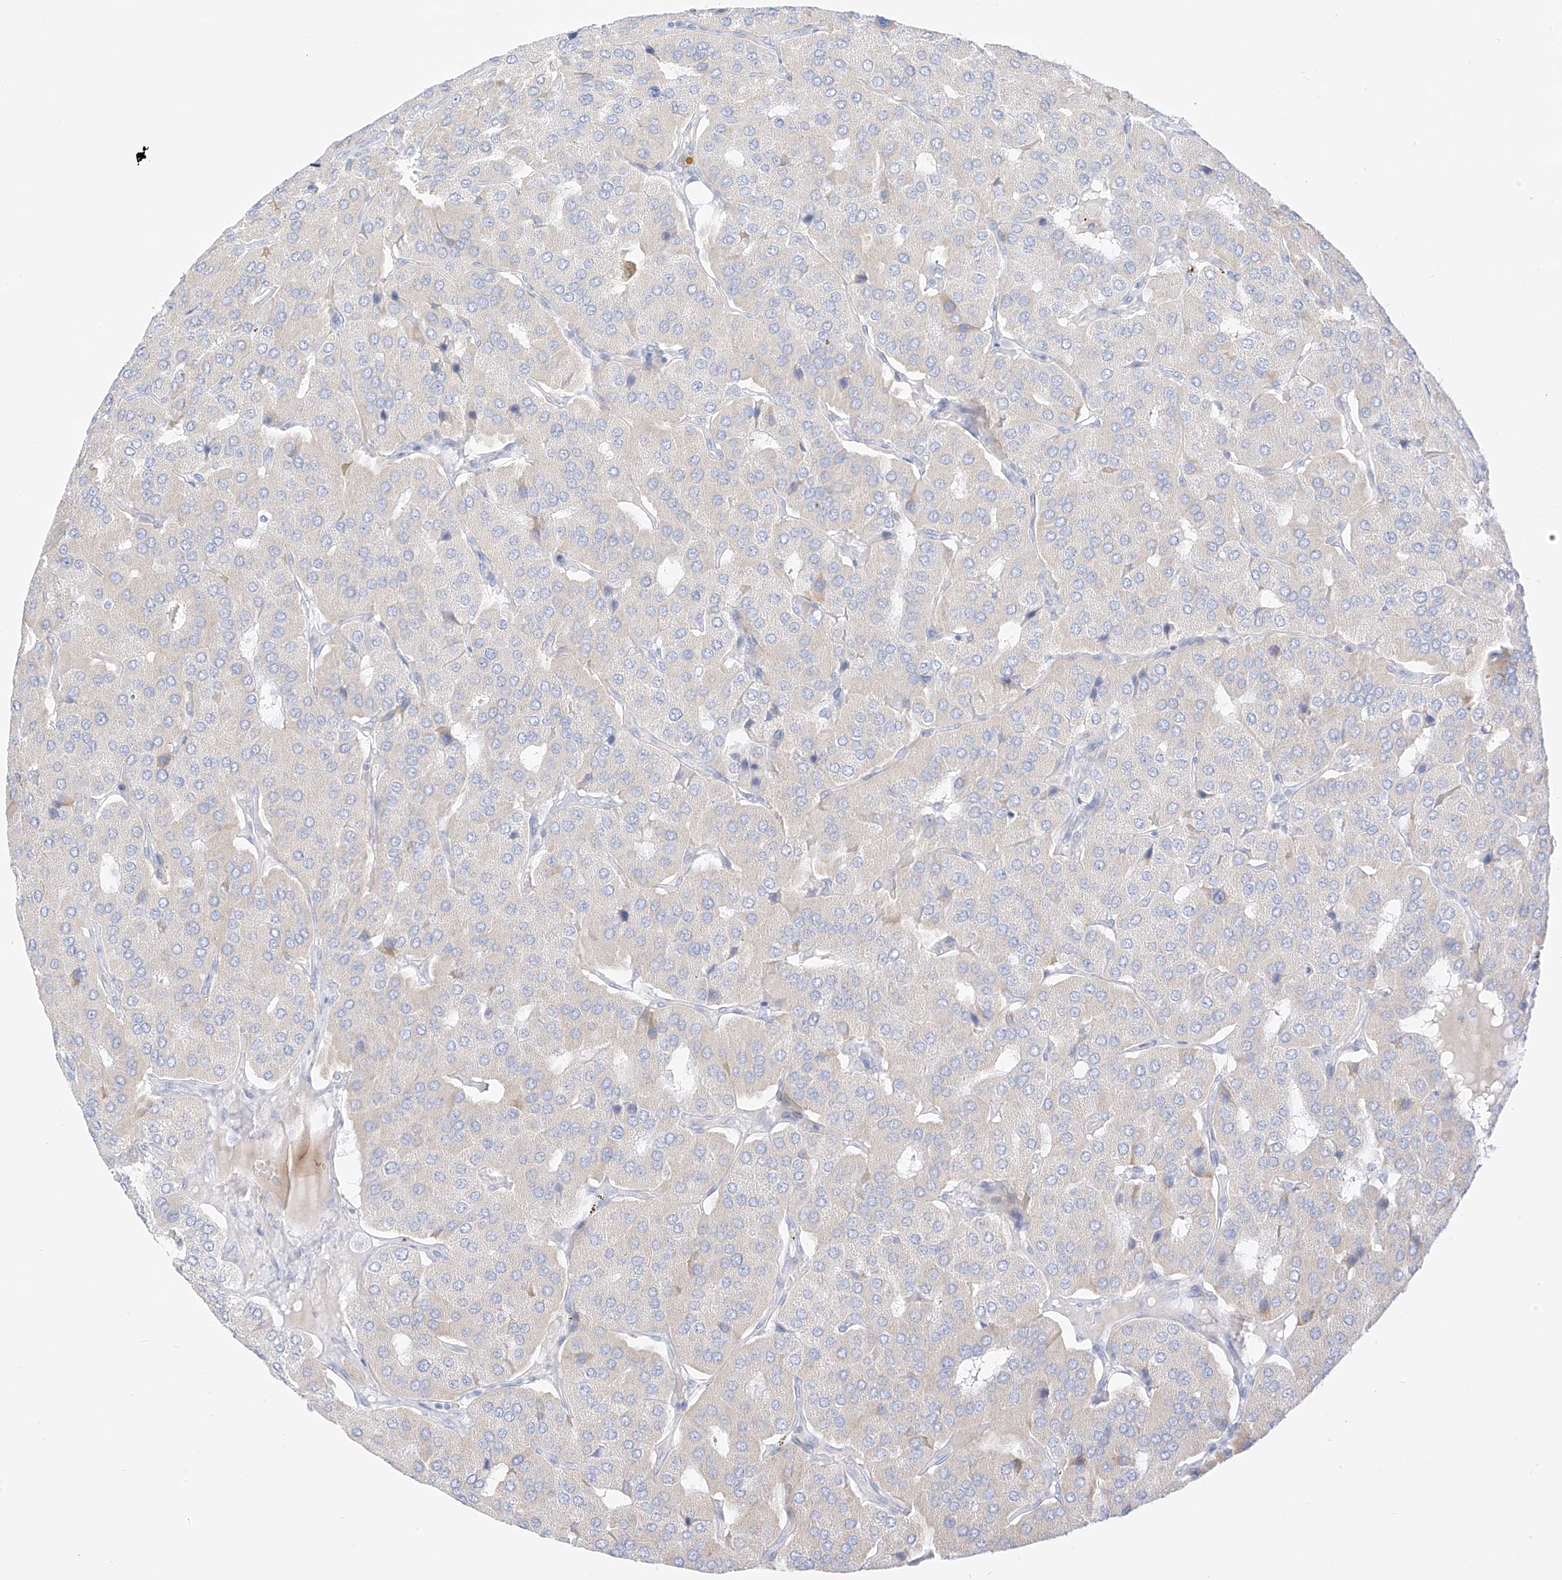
{"staining": {"intensity": "negative", "quantity": "none", "location": "none"}, "tissue": "parathyroid gland", "cell_type": "Glandular cells", "image_type": "normal", "snomed": [{"axis": "morphology", "description": "Normal tissue, NOS"}, {"axis": "morphology", "description": "Adenoma, NOS"}, {"axis": "topography", "description": "Parathyroid gland"}], "caption": "An IHC image of unremarkable parathyroid gland is shown. There is no staining in glandular cells of parathyroid gland. Nuclei are stained in blue.", "gene": "ST3GAL5", "patient": {"sex": "female", "age": 86}}